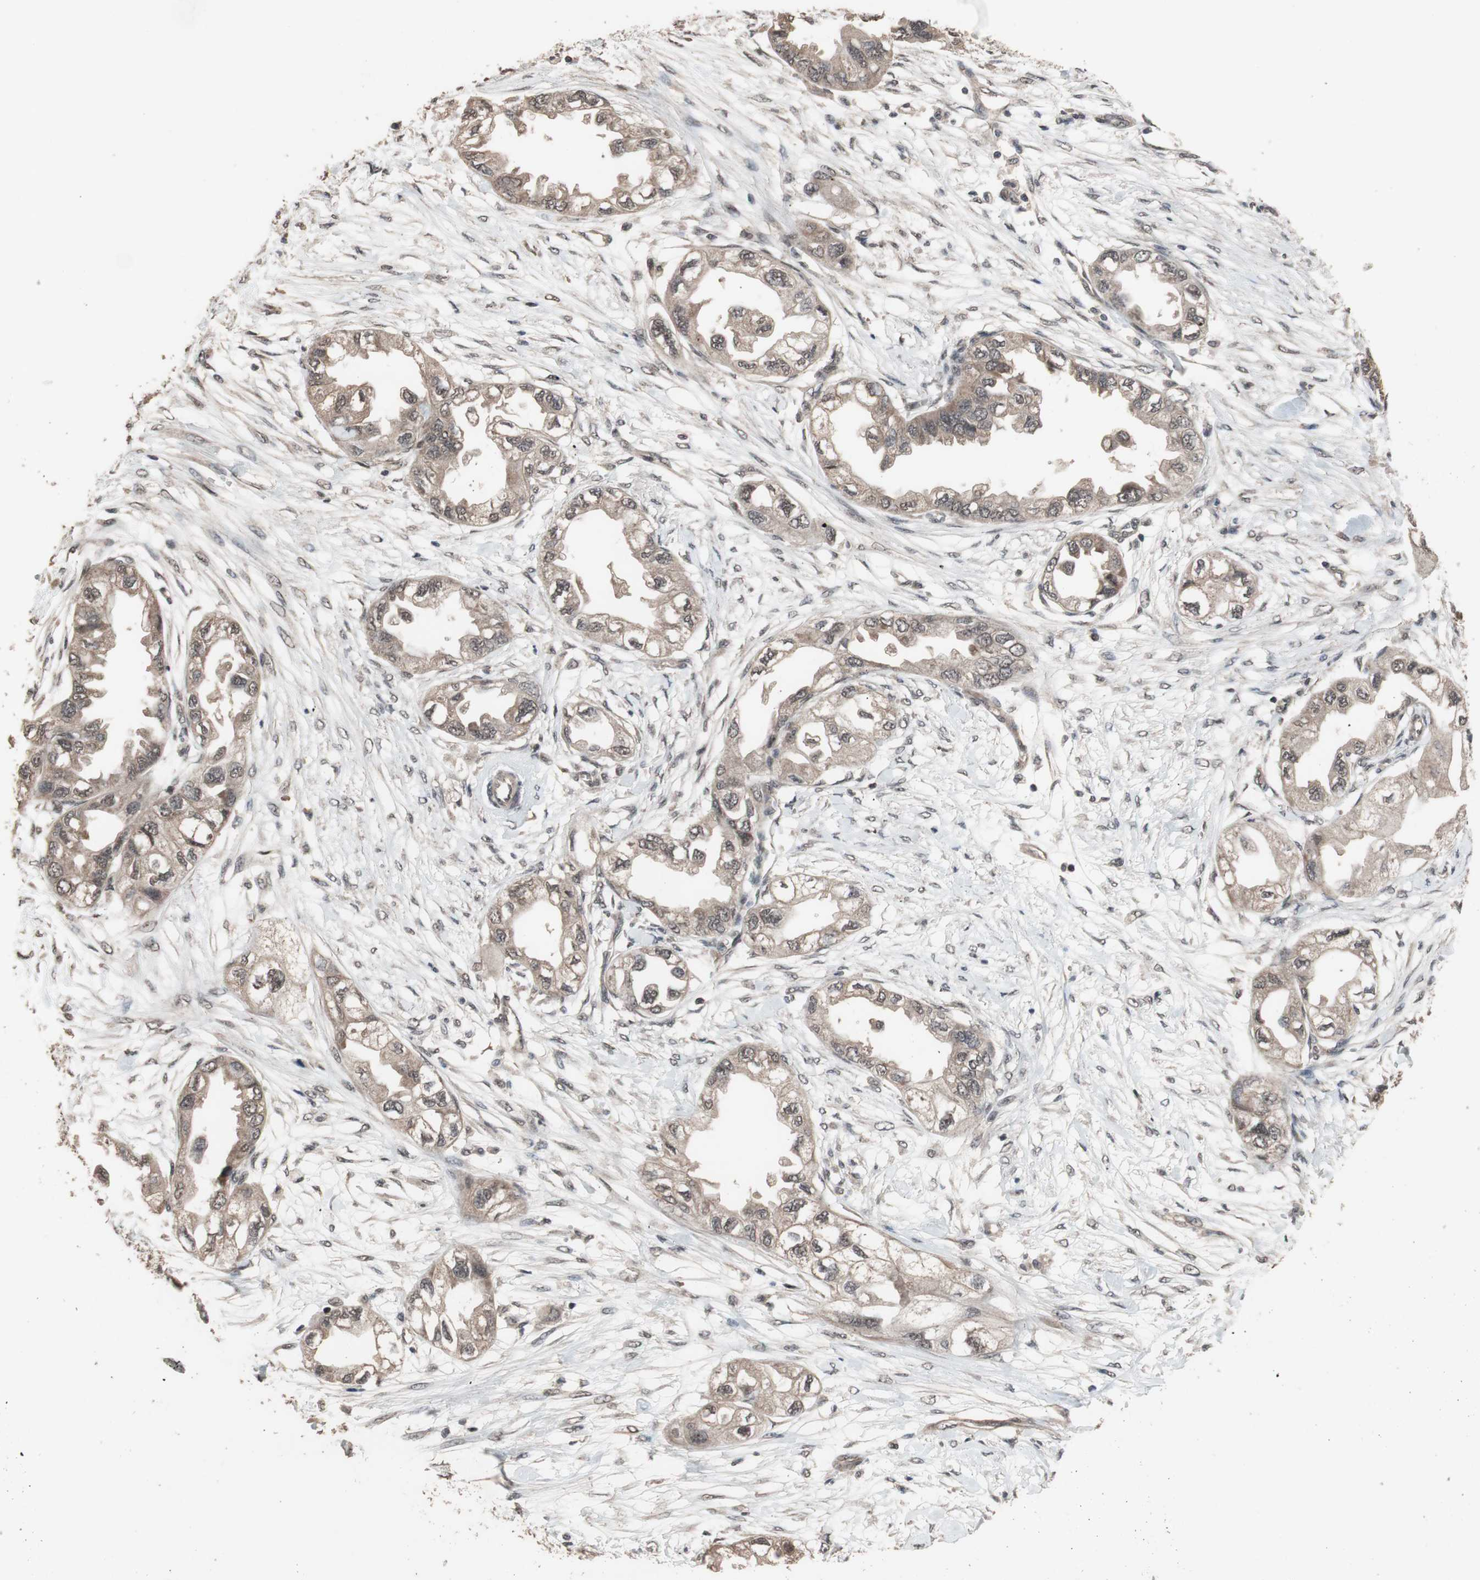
{"staining": {"intensity": "moderate", "quantity": ">75%", "location": "cytoplasmic/membranous"}, "tissue": "endometrial cancer", "cell_type": "Tumor cells", "image_type": "cancer", "snomed": [{"axis": "morphology", "description": "Adenocarcinoma, NOS"}, {"axis": "topography", "description": "Endometrium"}], "caption": "IHC histopathology image of endometrial cancer (adenocarcinoma) stained for a protein (brown), which demonstrates medium levels of moderate cytoplasmic/membranous expression in approximately >75% of tumor cells.", "gene": "KANSL1", "patient": {"sex": "female", "age": 67}}